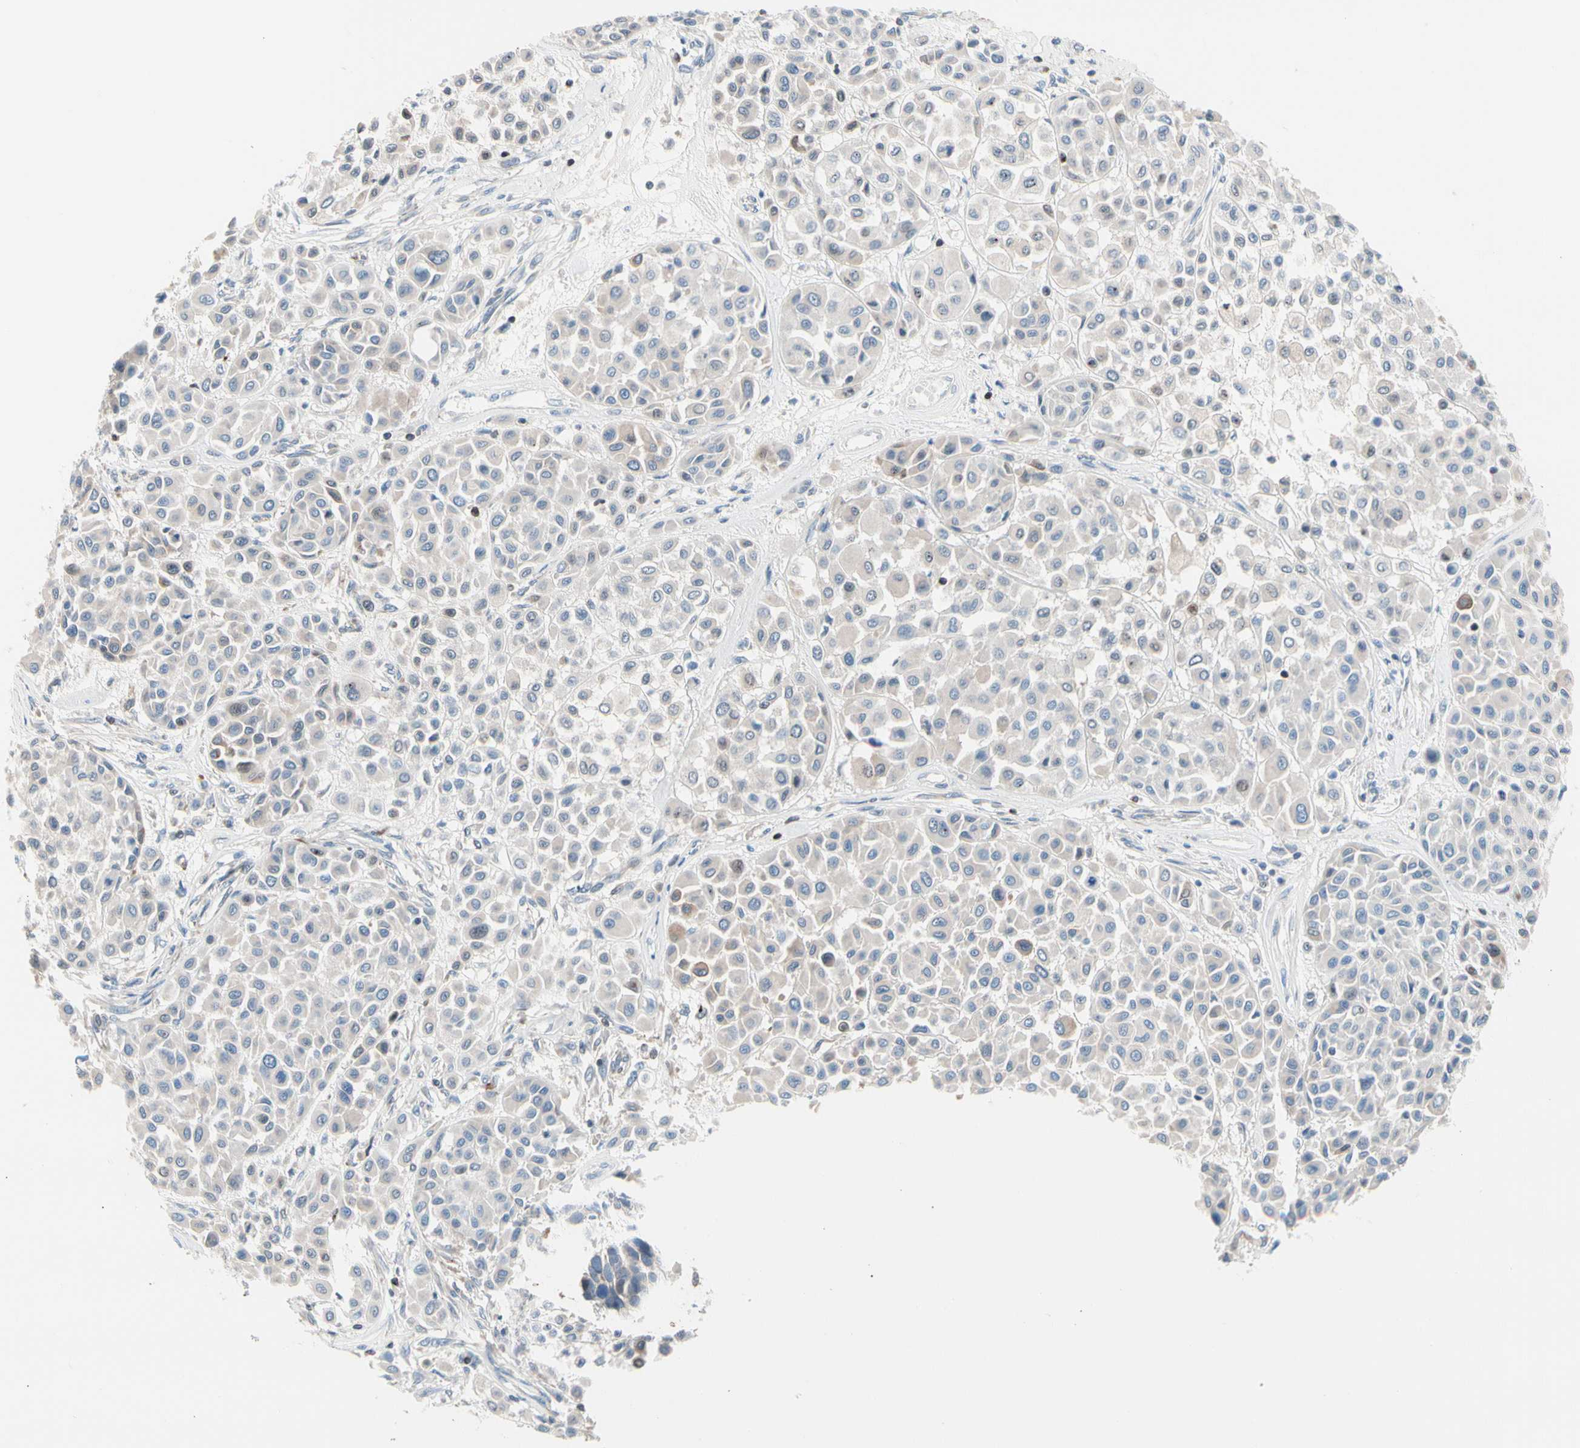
{"staining": {"intensity": "negative", "quantity": "none", "location": "none"}, "tissue": "melanoma", "cell_type": "Tumor cells", "image_type": "cancer", "snomed": [{"axis": "morphology", "description": "Malignant melanoma, Metastatic site"}, {"axis": "topography", "description": "Soft tissue"}], "caption": "Melanoma was stained to show a protein in brown. There is no significant positivity in tumor cells.", "gene": "MAP3K3", "patient": {"sex": "male", "age": 41}}